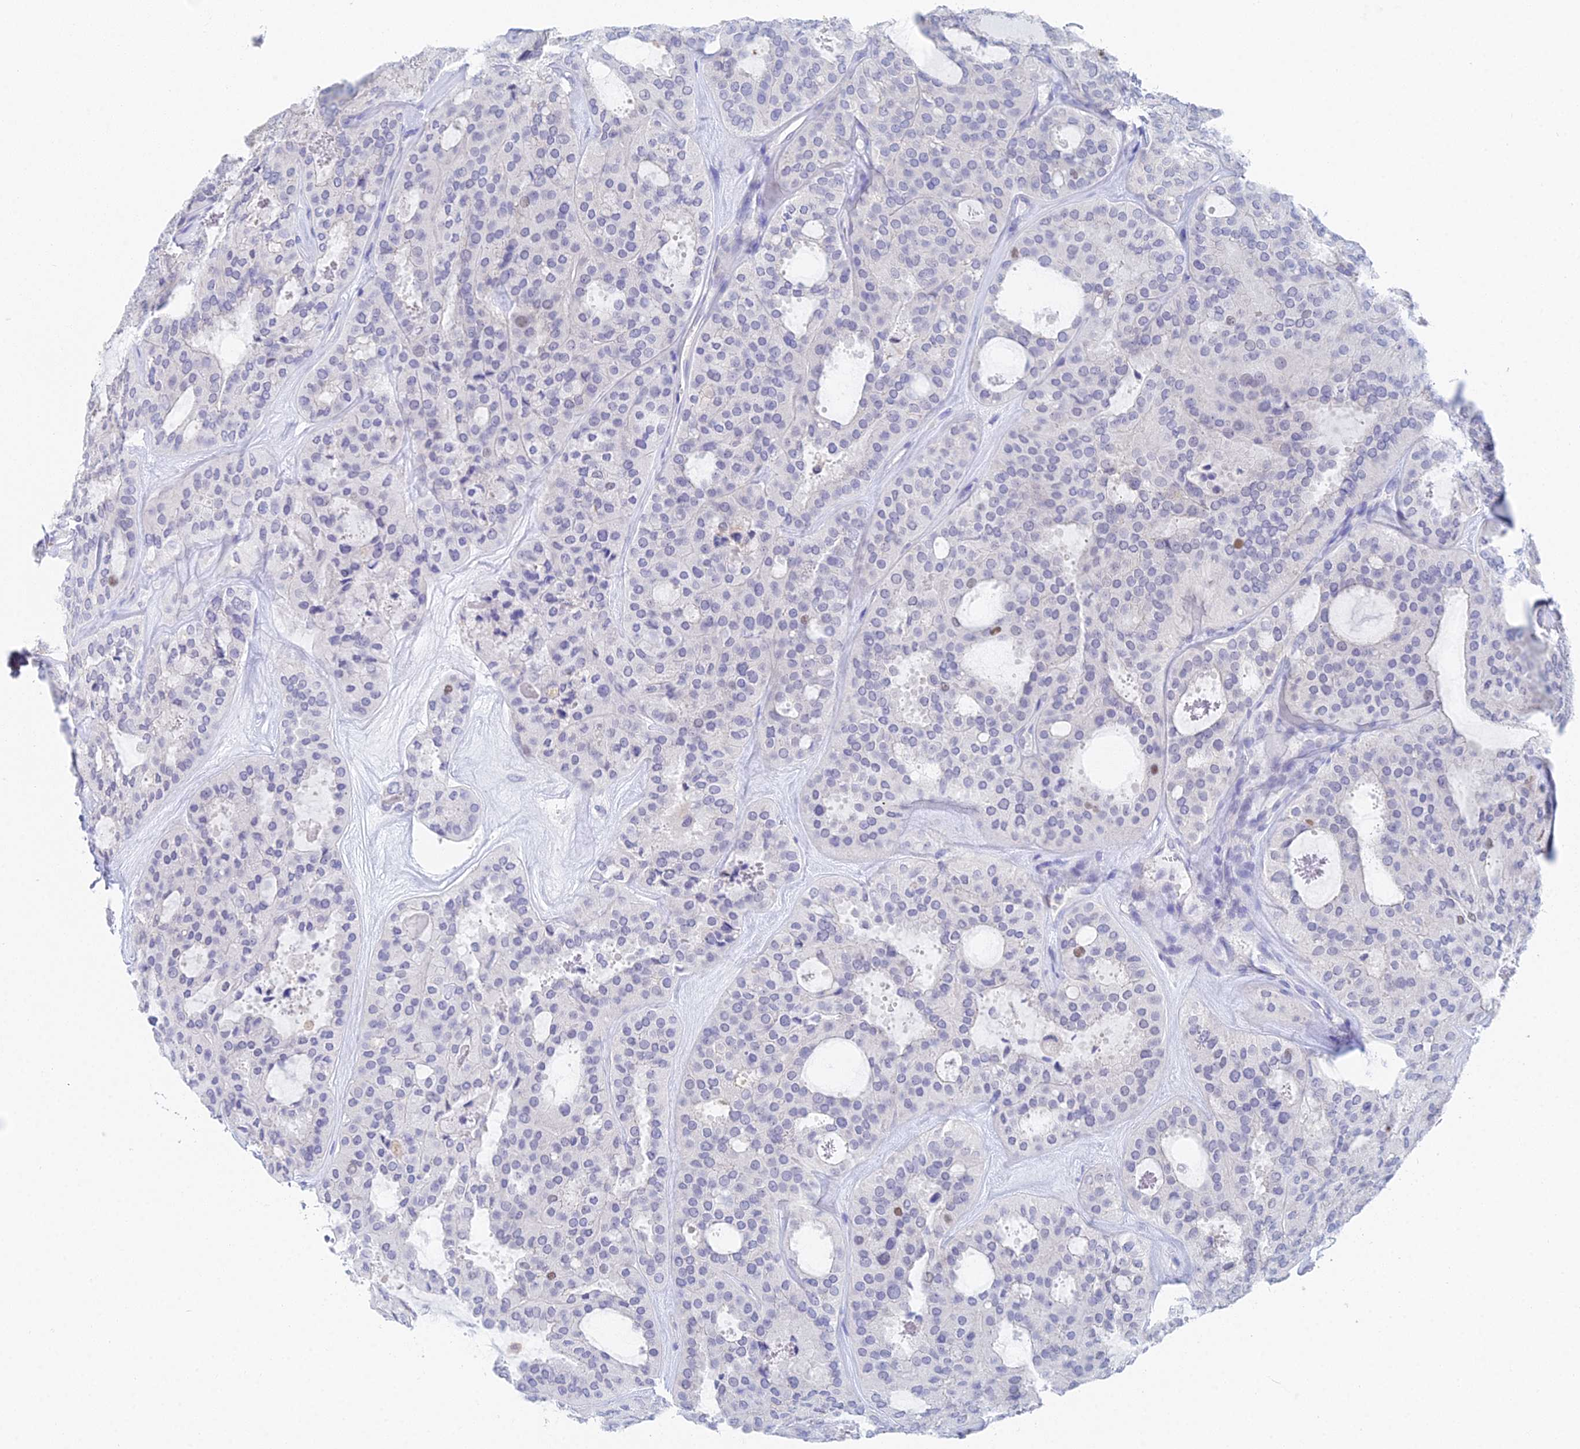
{"staining": {"intensity": "negative", "quantity": "none", "location": "none"}, "tissue": "thyroid cancer", "cell_type": "Tumor cells", "image_type": "cancer", "snomed": [{"axis": "morphology", "description": "Follicular adenoma carcinoma, NOS"}, {"axis": "topography", "description": "Thyroid gland"}], "caption": "Immunohistochemical staining of human follicular adenoma carcinoma (thyroid) displays no significant staining in tumor cells.", "gene": "MCM2", "patient": {"sex": "male", "age": 75}}